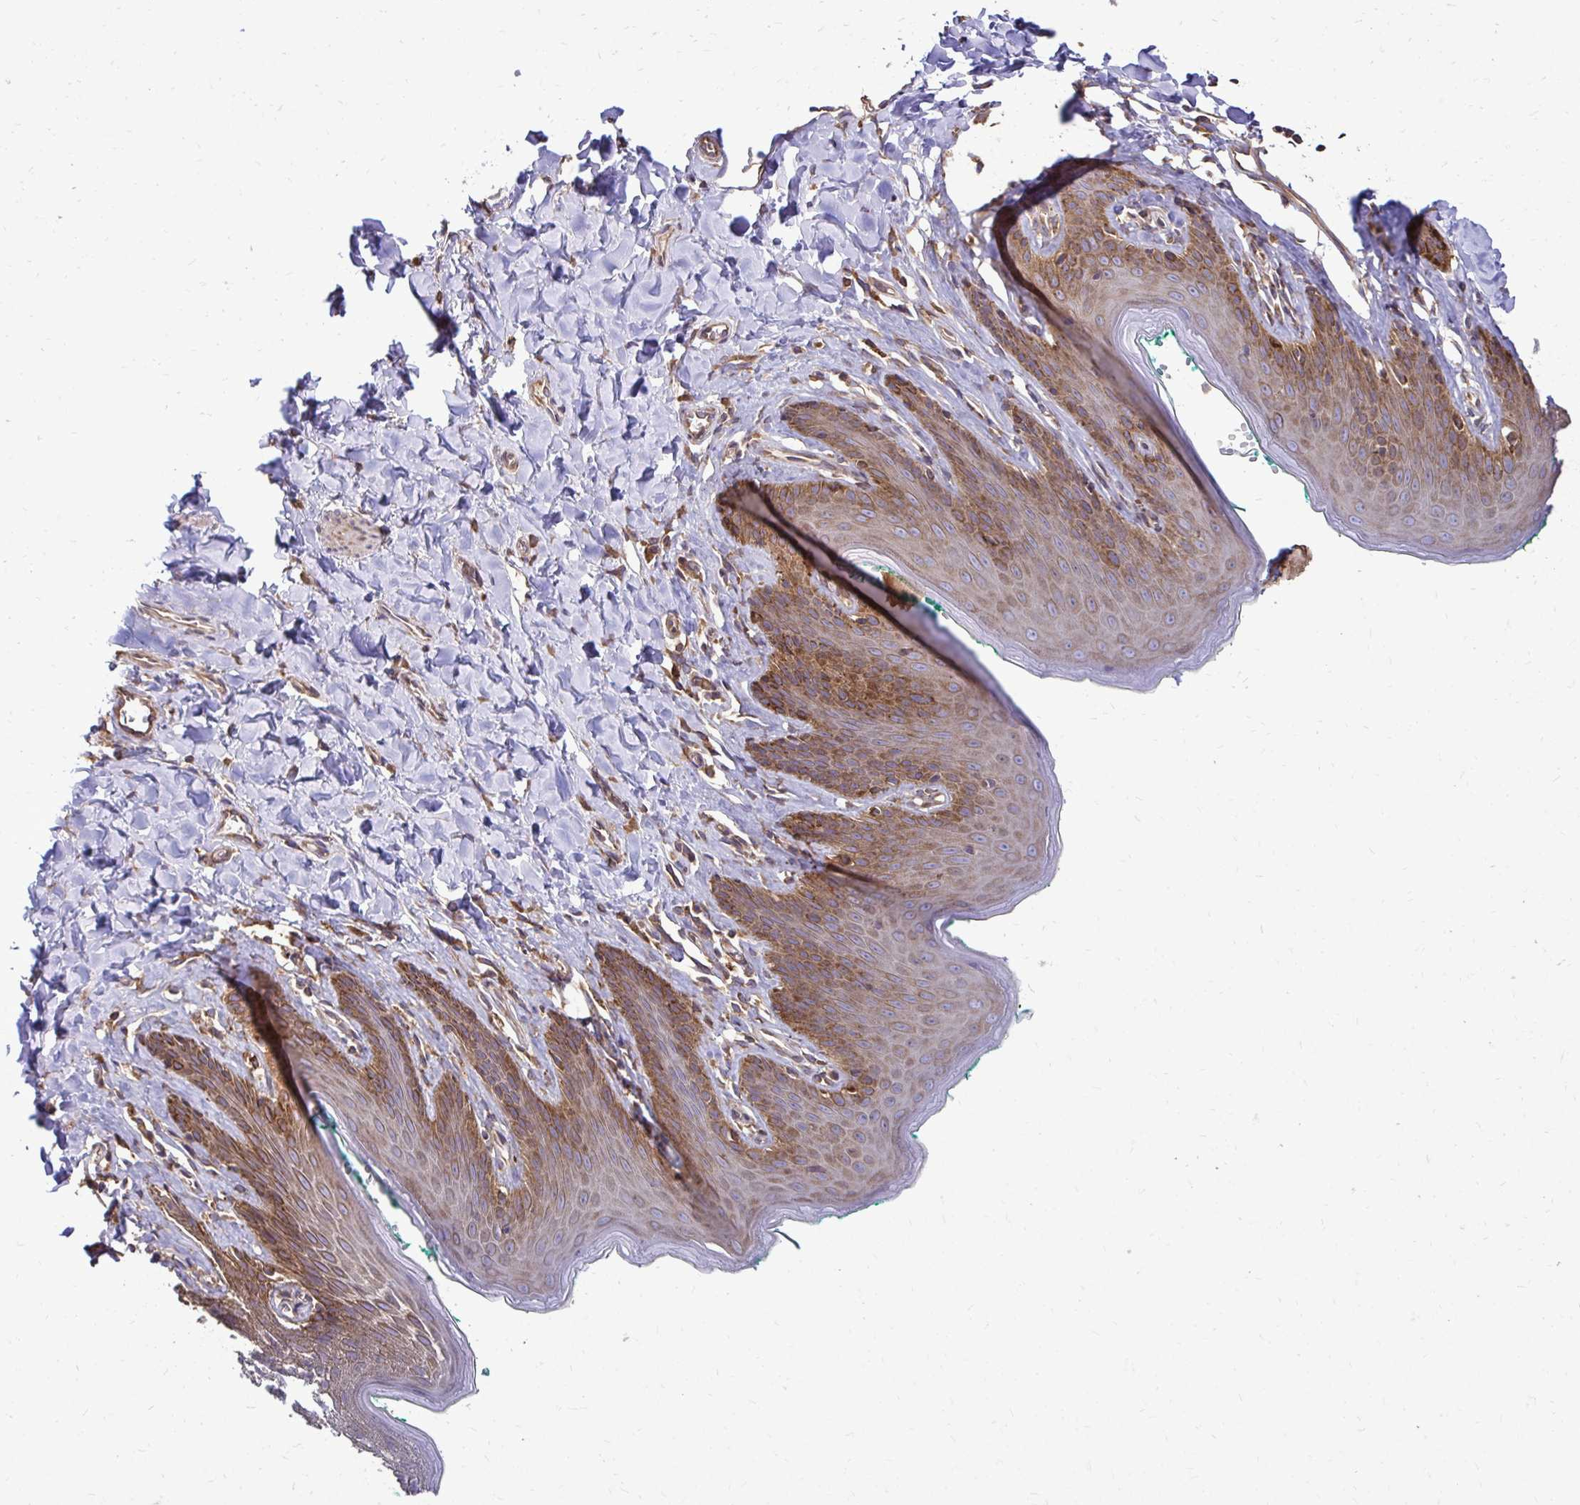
{"staining": {"intensity": "moderate", "quantity": "25%-75%", "location": "cytoplasmic/membranous"}, "tissue": "skin", "cell_type": "Epidermal cells", "image_type": "normal", "snomed": [{"axis": "morphology", "description": "Normal tissue, NOS"}, {"axis": "topography", "description": "Vulva"}, {"axis": "topography", "description": "Peripheral nerve tissue"}], "caption": "Brown immunohistochemical staining in normal skin reveals moderate cytoplasmic/membranous expression in approximately 25%-75% of epidermal cells.", "gene": "FMR1", "patient": {"sex": "female", "age": 66}}